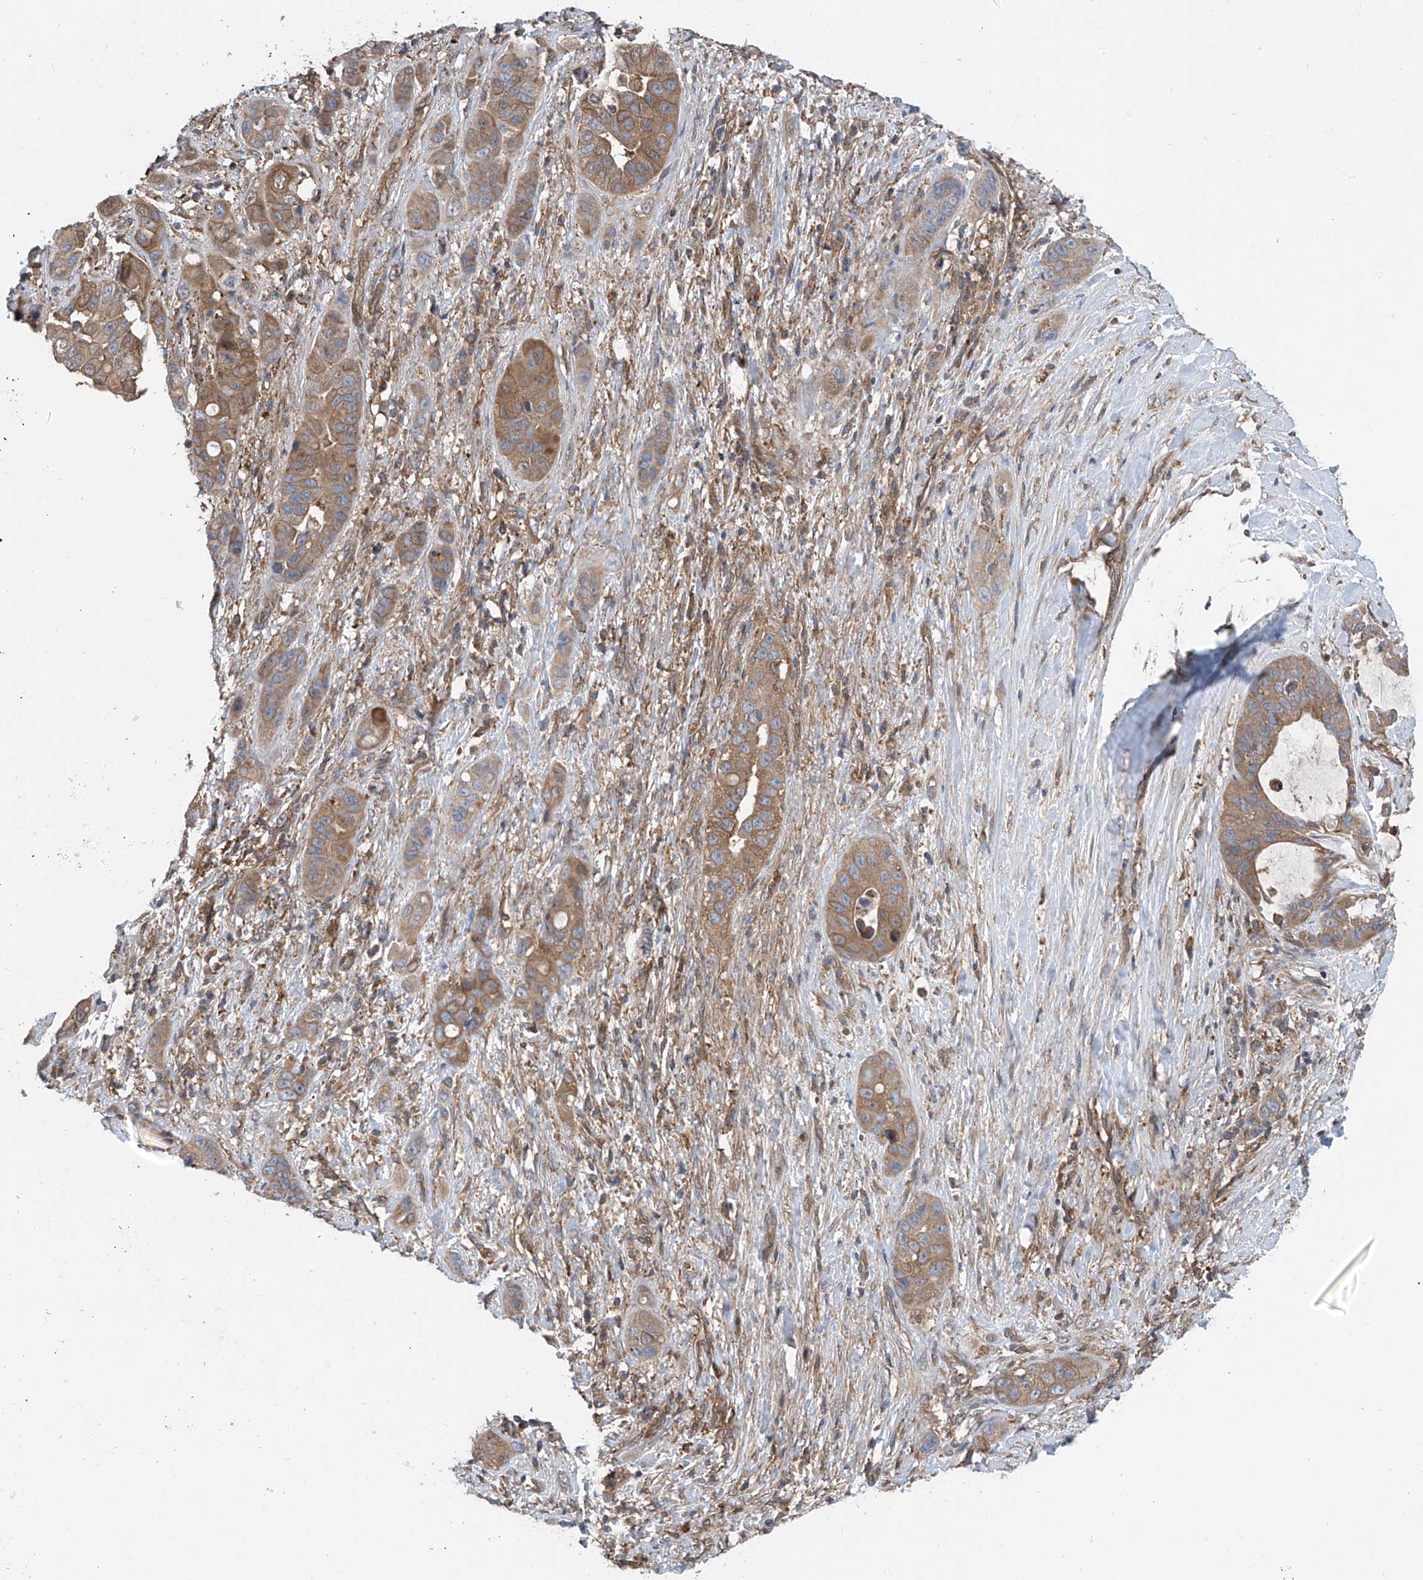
{"staining": {"intensity": "moderate", "quantity": "25%-75%", "location": "cytoplasmic/membranous"}, "tissue": "liver cancer", "cell_type": "Tumor cells", "image_type": "cancer", "snomed": [{"axis": "morphology", "description": "Cholangiocarcinoma"}, {"axis": "topography", "description": "Liver"}], "caption": "Moderate cytoplasmic/membranous protein staining is appreciated in approximately 25%-75% of tumor cells in liver cancer (cholangiocarcinoma). Nuclei are stained in blue.", "gene": "CHPF", "patient": {"sex": "female", "age": 52}}